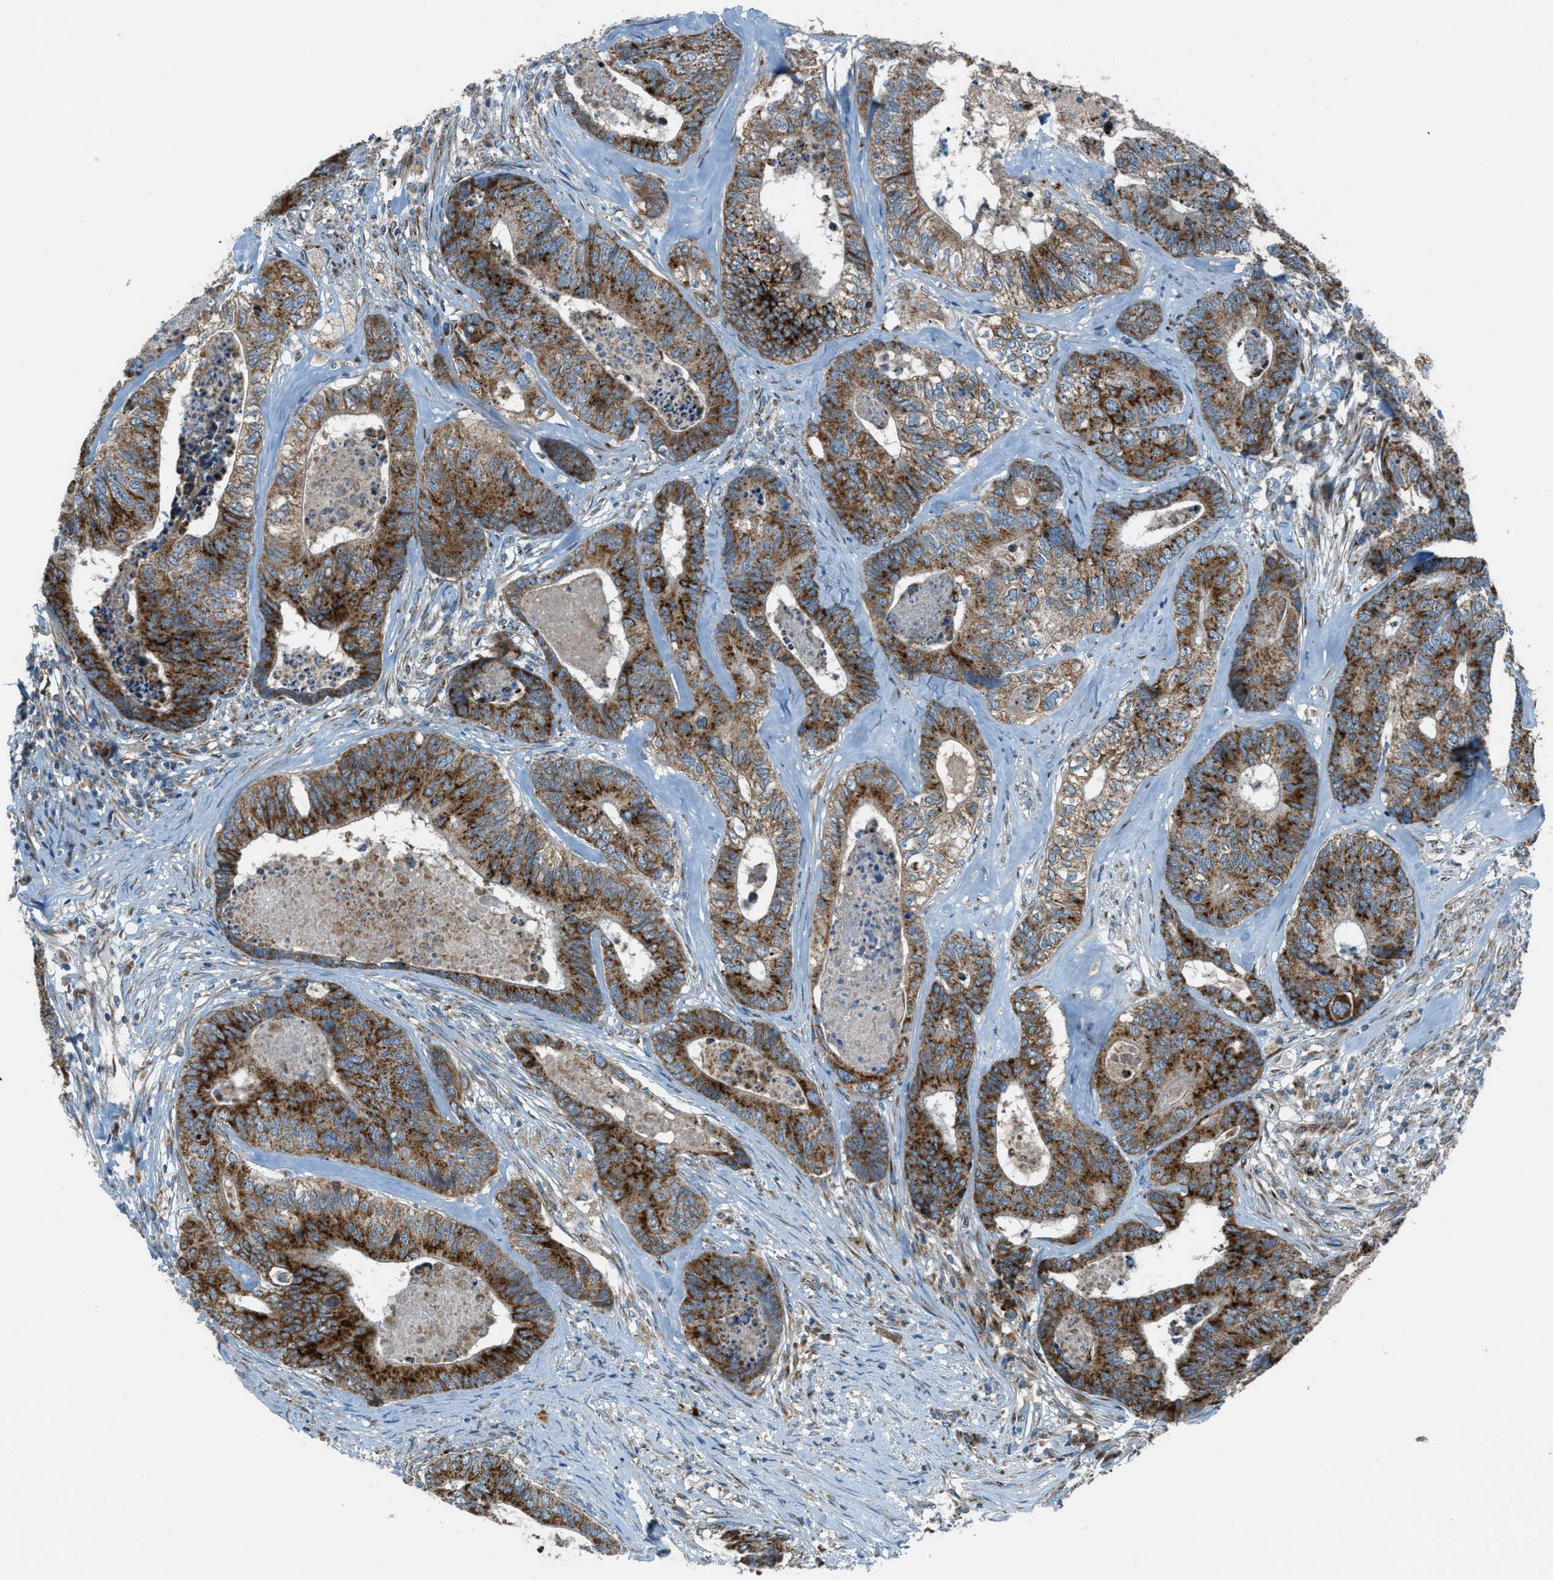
{"staining": {"intensity": "strong", "quantity": ">75%", "location": "cytoplasmic/membranous"}, "tissue": "colorectal cancer", "cell_type": "Tumor cells", "image_type": "cancer", "snomed": [{"axis": "morphology", "description": "Adenocarcinoma, NOS"}, {"axis": "topography", "description": "Colon"}], "caption": "Strong cytoplasmic/membranous protein expression is identified in approximately >75% of tumor cells in colorectal cancer (adenocarcinoma).", "gene": "BCKDK", "patient": {"sex": "female", "age": 67}}